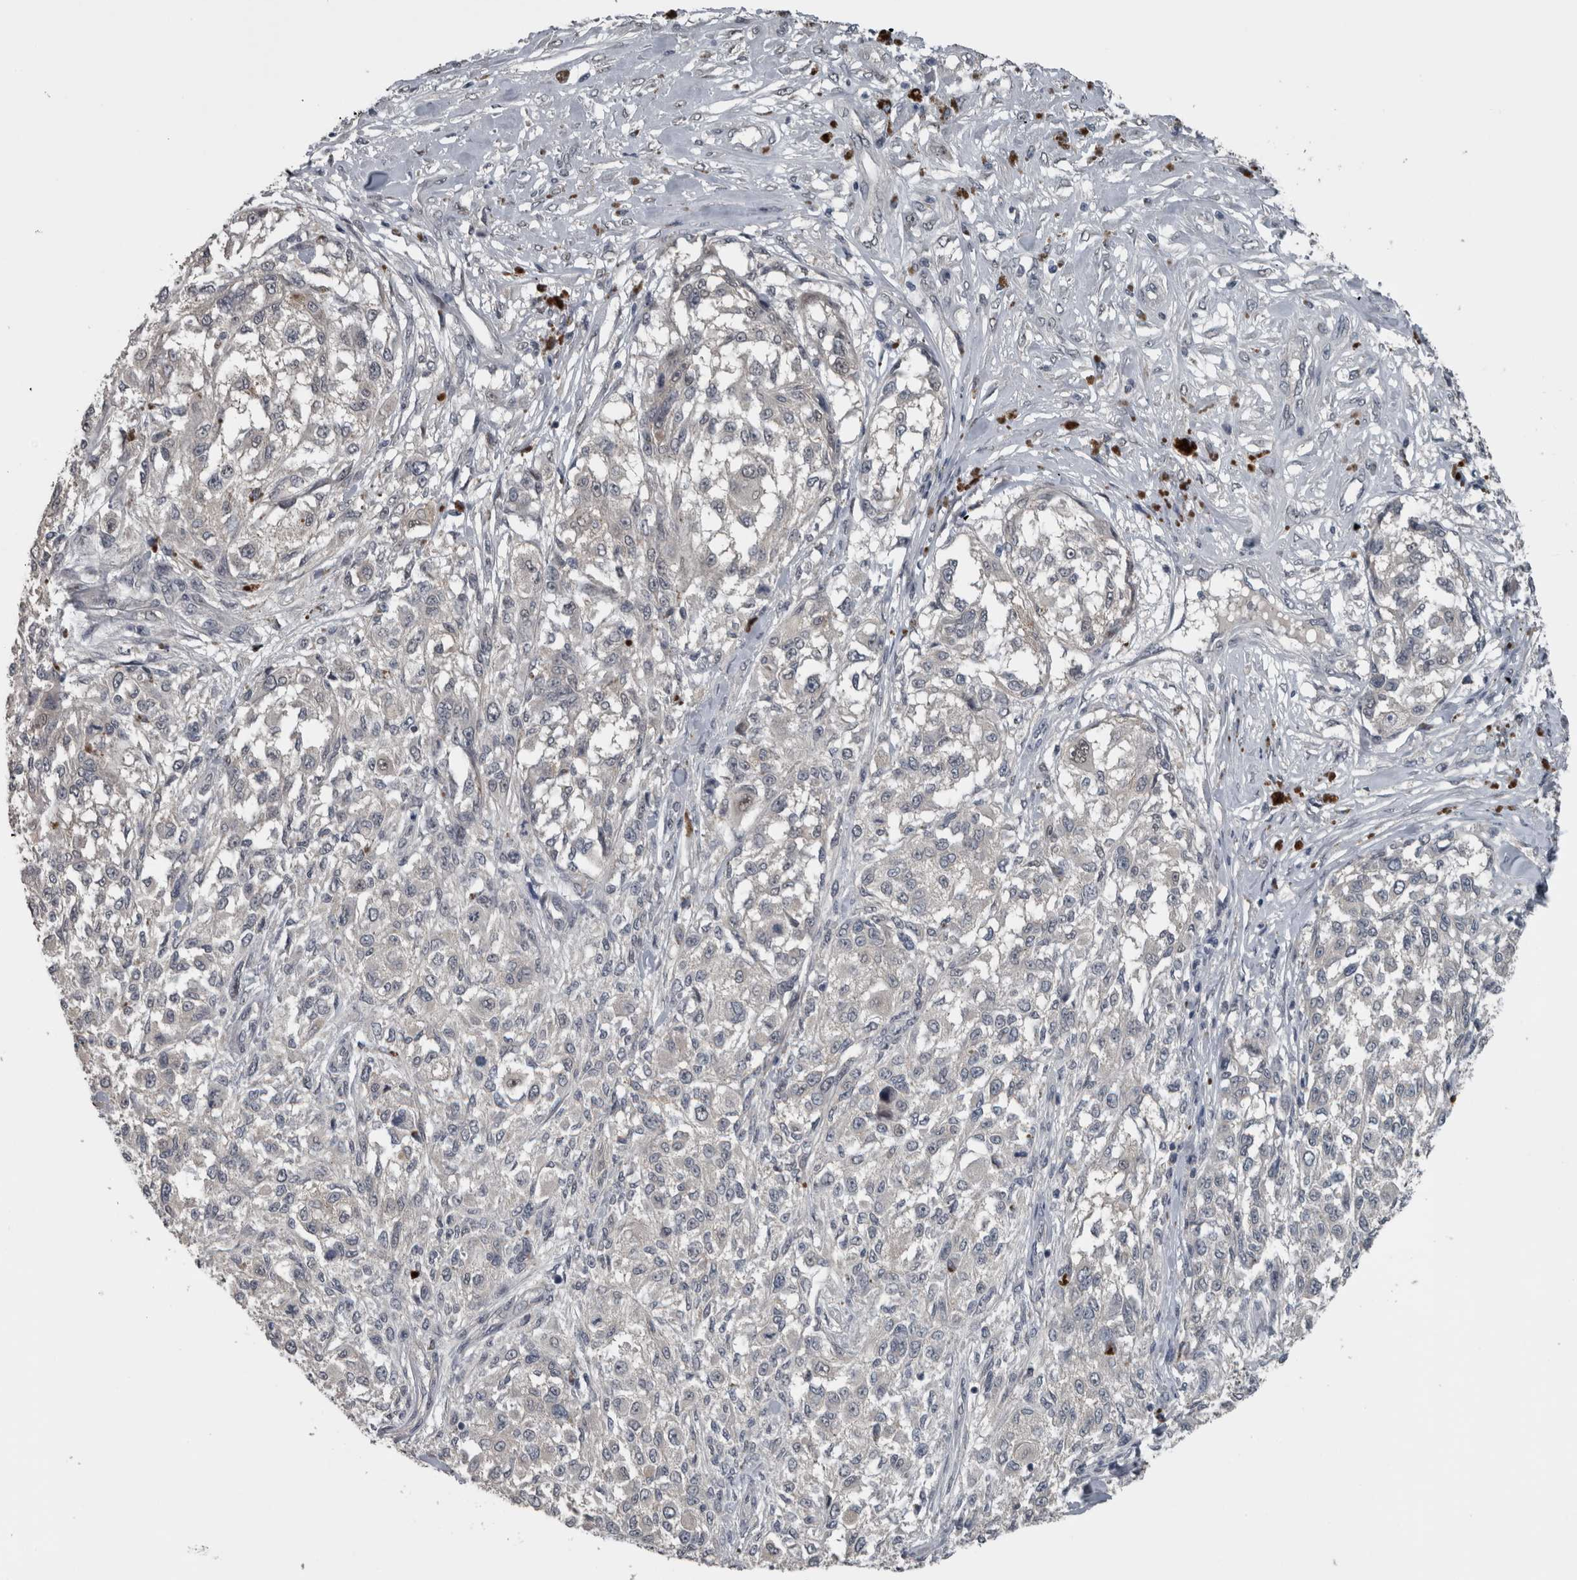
{"staining": {"intensity": "negative", "quantity": "none", "location": "none"}, "tissue": "melanoma", "cell_type": "Tumor cells", "image_type": "cancer", "snomed": [{"axis": "morphology", "description": "Necrosis, NOS"}, {"axis": "morphology", "description": "Malignant melanoma, NOS"}, {"axis": "topography", "description": "Skin"}], "caption": "Immunohistochemical staining of human malignant melanoma exhibits no significant expression in tumor cells.", "gene": "ZBTB21", "patient": {"sex": "female", "age": 87}}